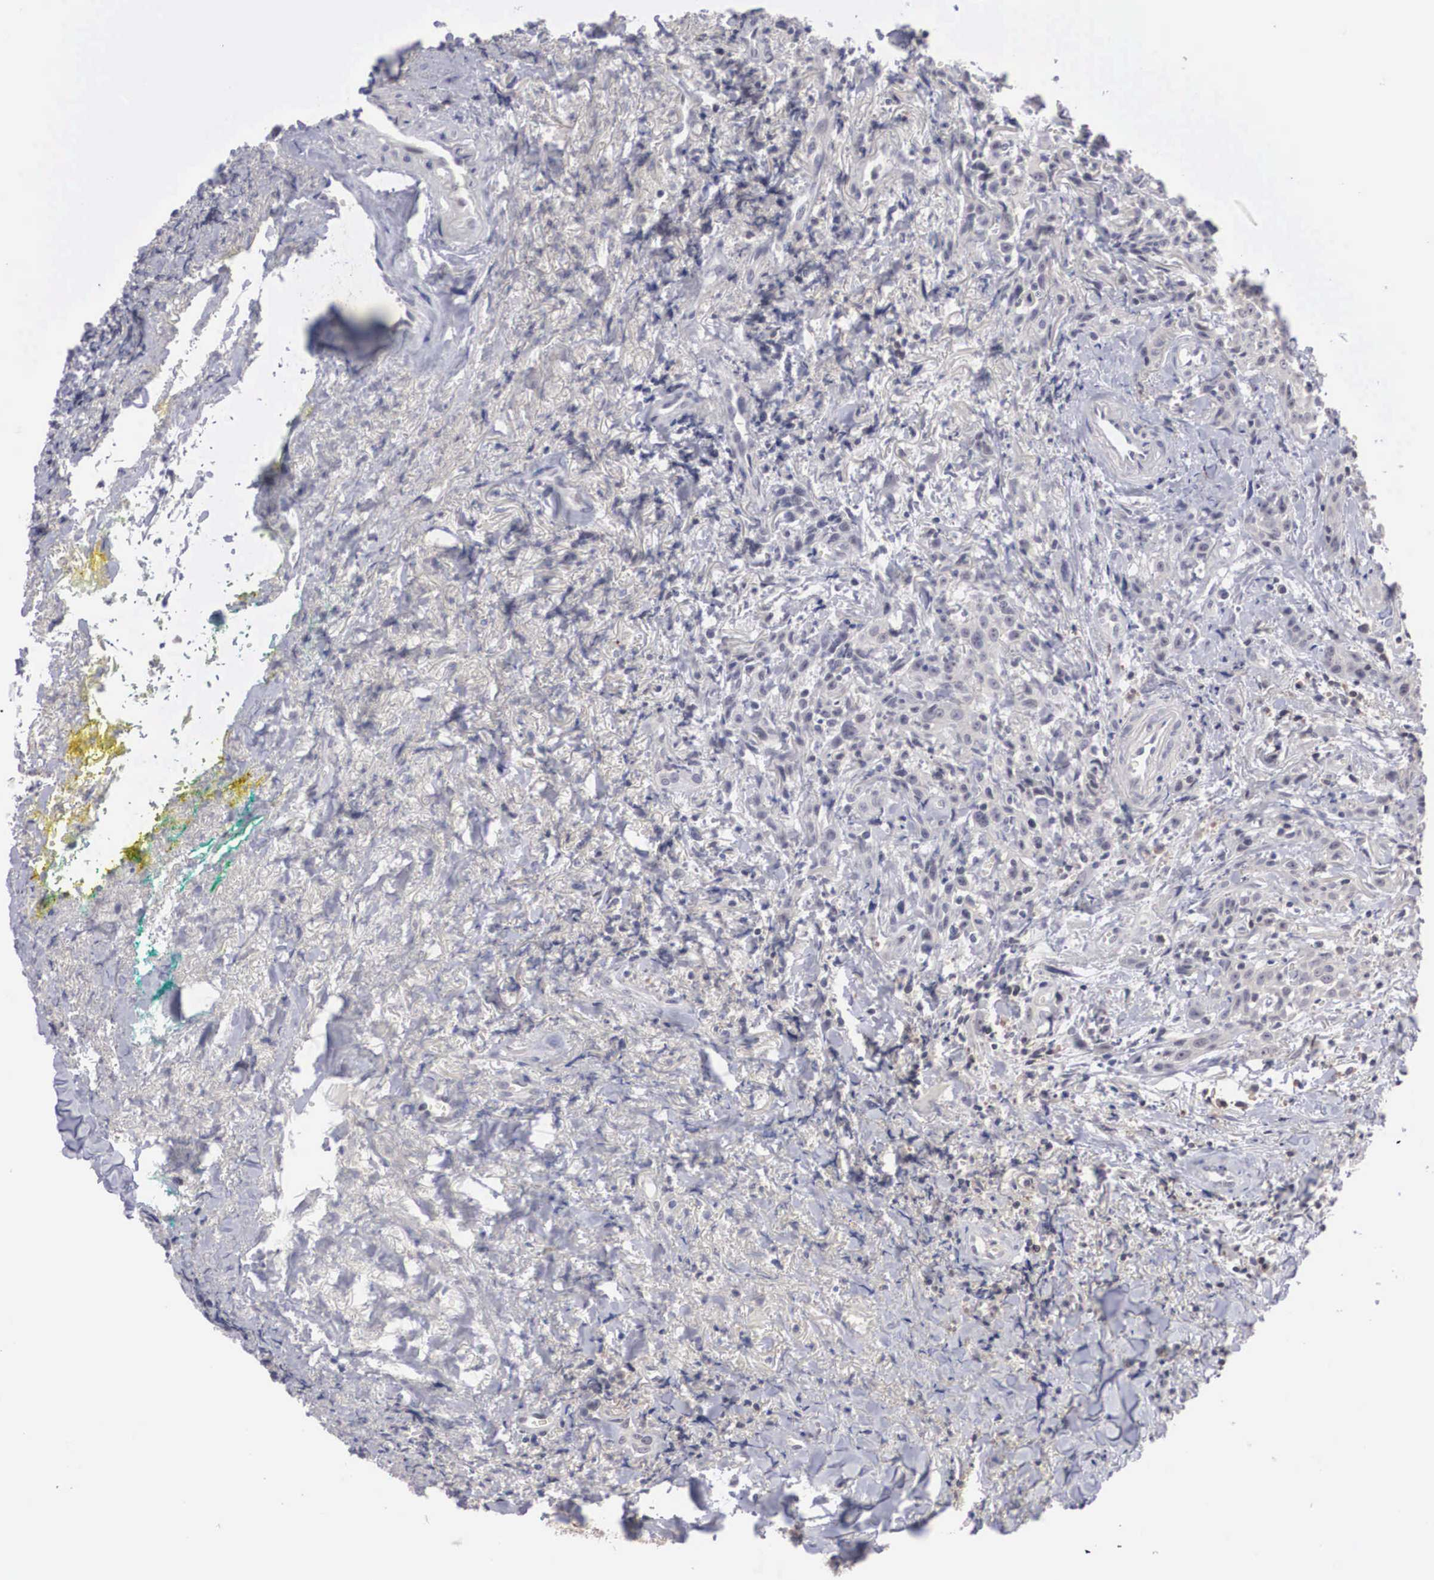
{"staining": {"intensity": "negative", "quantity": "none", "location": "none"}, "tissue": "head and neck cancer", "cell_type": "Tumor cells", "image_type": "cancer", "snomed": [{"axis": "morphology", "description": "Squamous cell carcinoma, NOS"}, {"axis": "topography", "description": "Oral tissue"}, {"axis": "topography", "description": "Head-Neck"}], "caption": "Protein analysis of head and neck cancer (squamous cell carcinoma) reveals no significant staining in tumor cells.", "gene": "WDR89", "patient": {"sex": "female", "age": 82}}